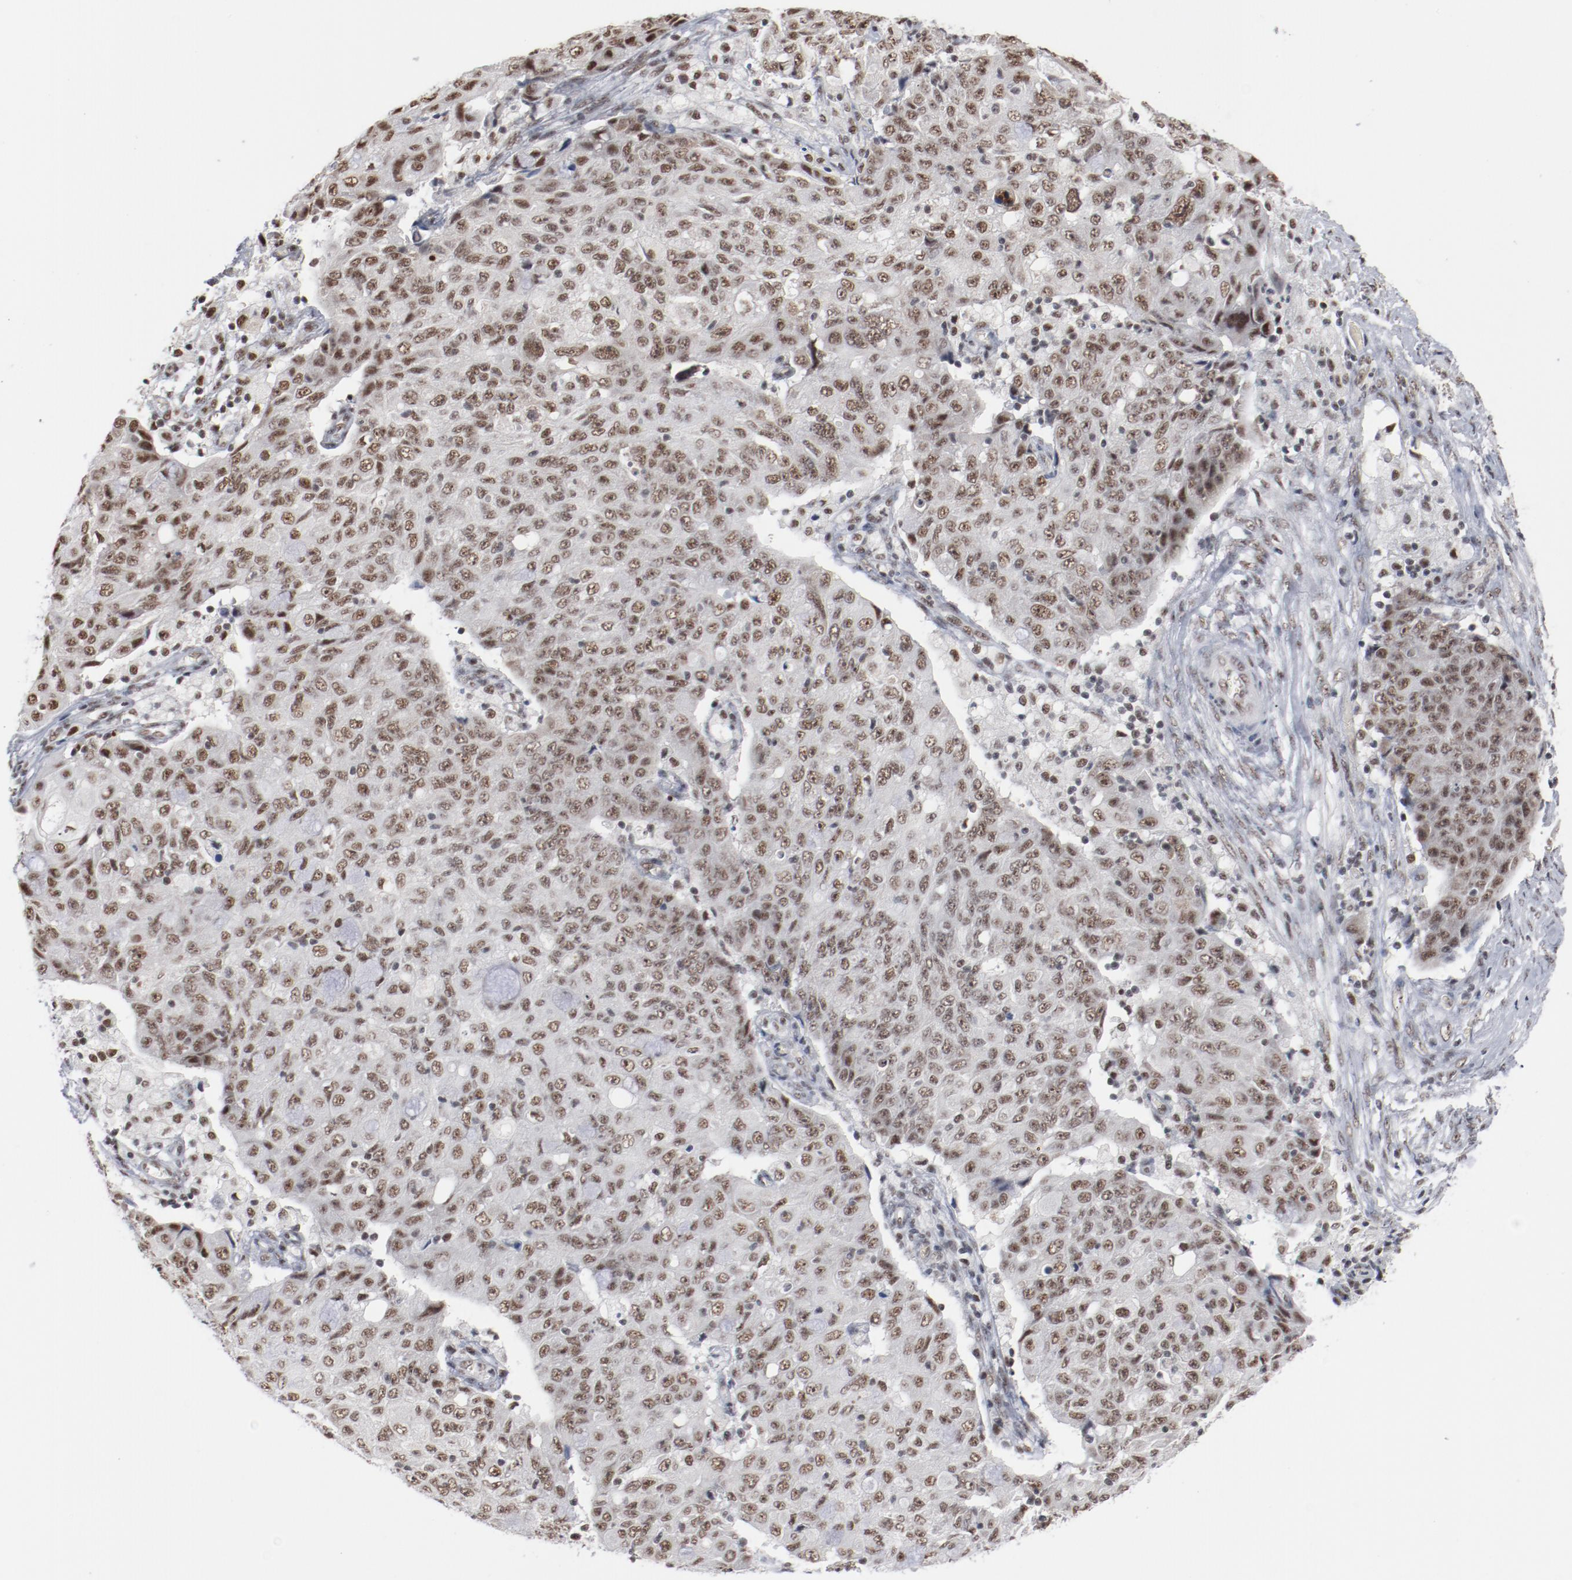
{"staining": {"intensity": "moderate", "quantity": ">75%", "location": "nuclear"}, "tissue": "ovarian cancer", "cell_type": "Tumor cells", "image_type": "cancer", "snomed": [{"axis": "morphology", "description": "Carcinoma, endometroid"}, {"axis": "topography", "description": "Ovary"}], "caption": "Ovarian endometroid carcinoma was stained to show a protein in brown. There is medium levels of moderate nuclear expression in approximately >75% of tumor cells. Nuclei are stained in blue.", "gene": "BUB3", "patient": {"sex": "female", "age": 42}}